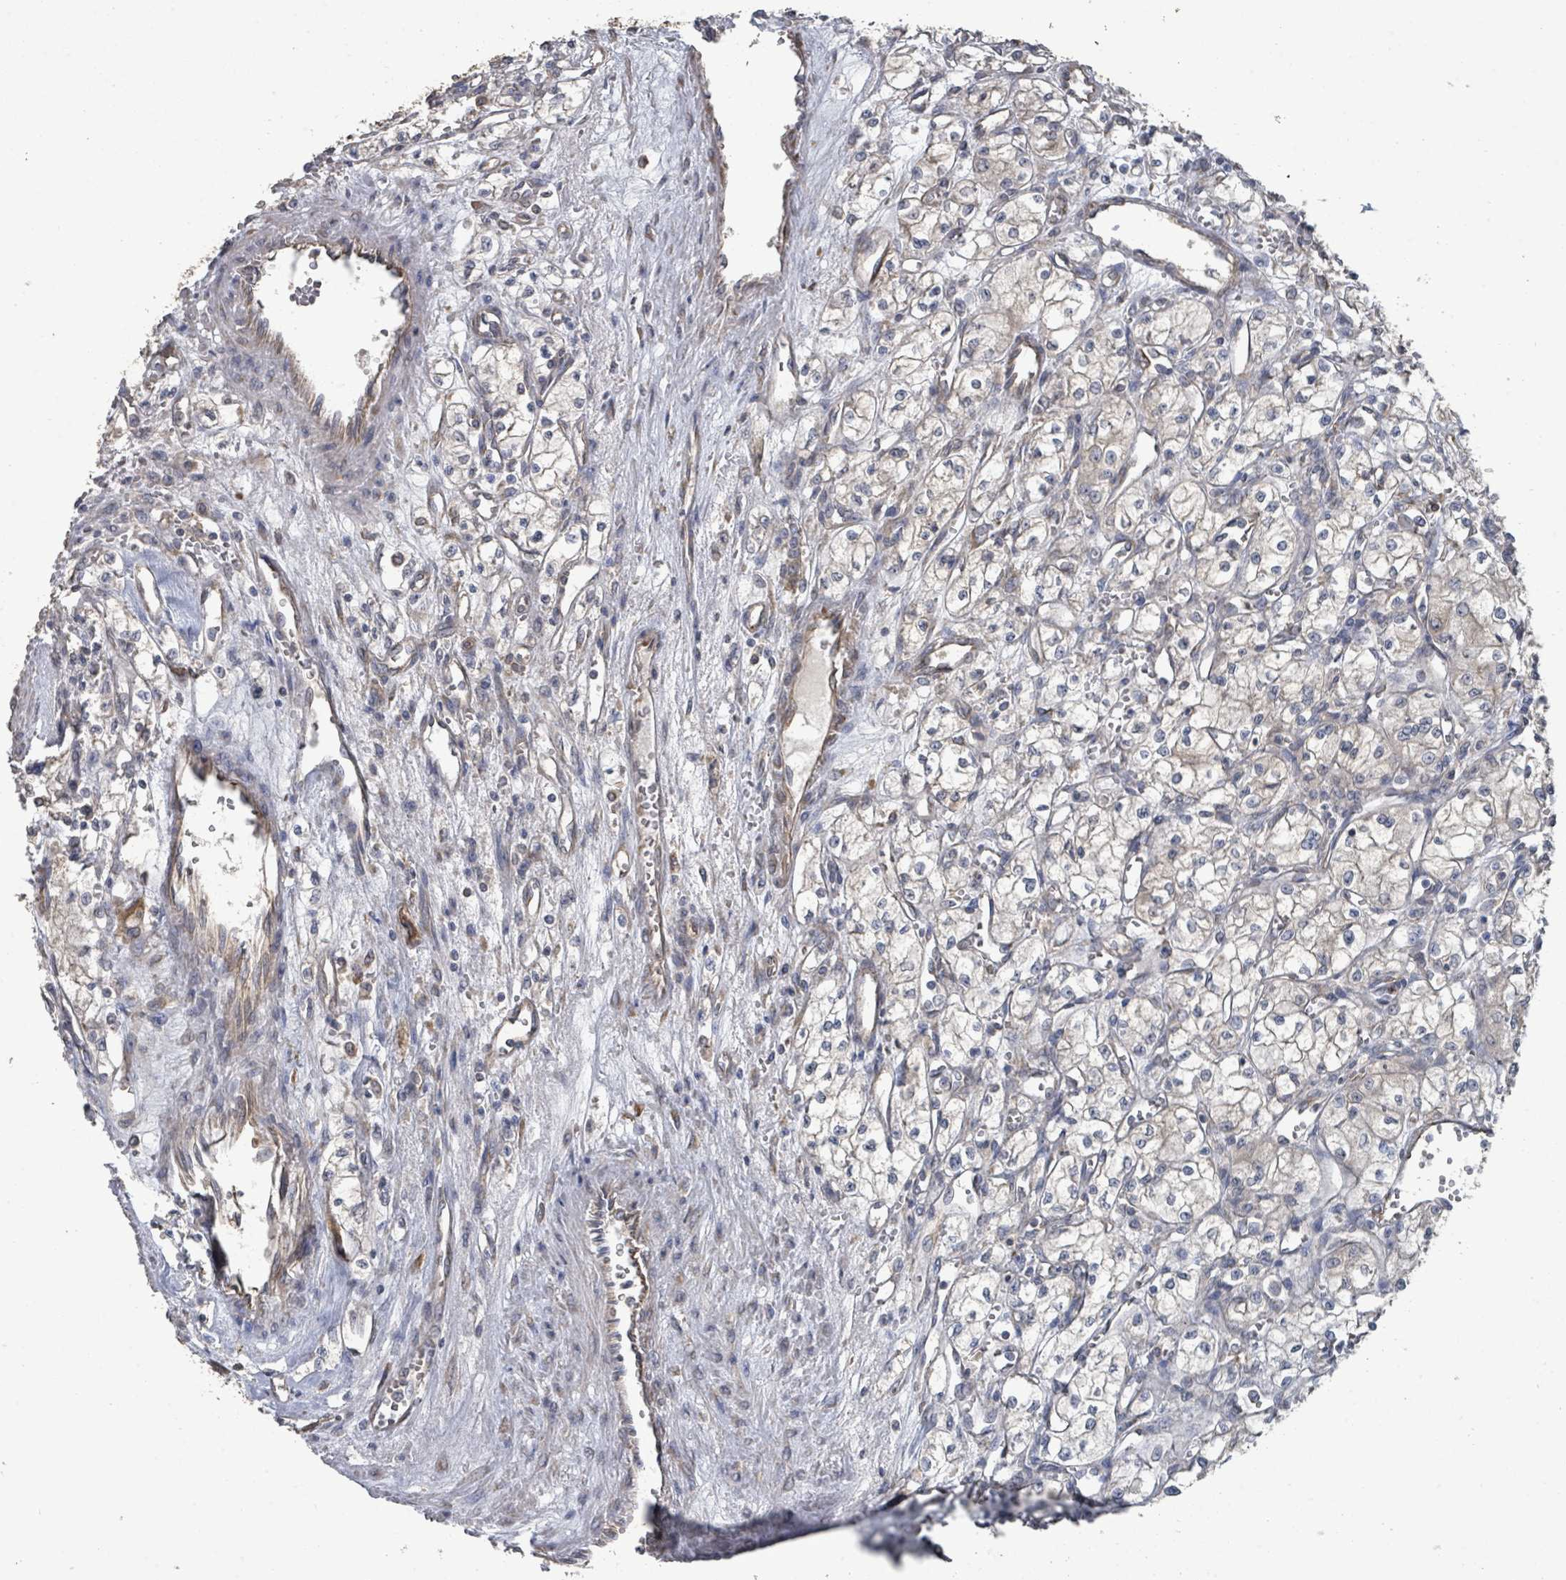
{"staining": {"intensity": "negative", "quantity": "none", "location": "none"}, "tissue": "renal cancer", "cell_type": "Tumor cells", "image_type": "cancer", "snomed": [{"axis": "morphology", "description": "Adenocarcinoma, NOS"}, {"axis": "topography", "description": "Kidney"}], "caption": "Tumor cells are negative for protein expression in human adenocarcinoma (renal). Brightfield microscopy of immunohistochemistry (IHC) stained with DAB (brown) and hematoxylin (blue), captured at high magnification.", "gene": "SLC9A7", "patient": {"sex": "male", "age": 59}}